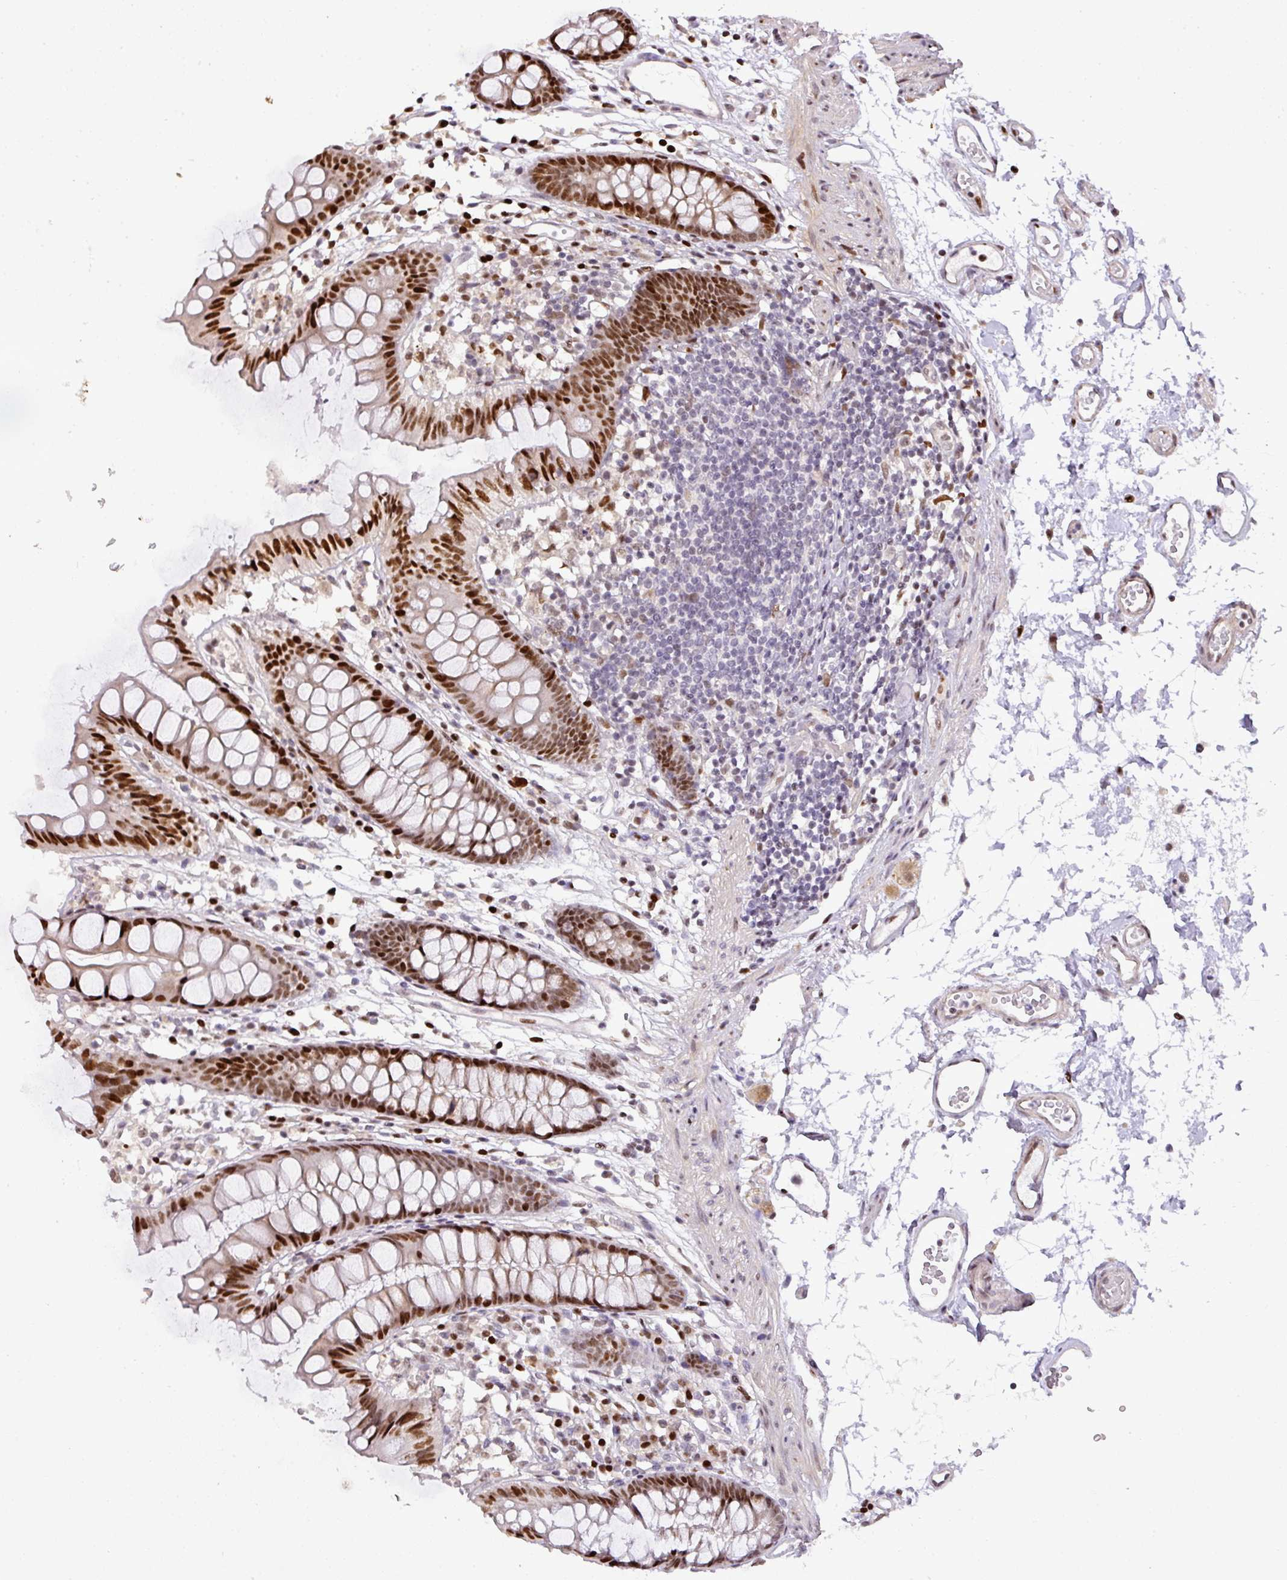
{"staining": {"intensity": "moderate", "quantity": ">75%", "location": "nuclear"}, "tissue": "colon", "cell_type": "Endothelial cells", "image_type": "normal", "snomed": [{"axis": "morphology", "description": "Normal tissue, NOS"}, {"axis": "topography", "description": "Colon"}], "caption": "Protein staining by immunohistochemistry (IHC) reveals moderate nuclear expression in approximately >75% of endothelial cells in benign colon.", "gene": "MYSM1", "patient": {"sex": "female", "age": 84}}